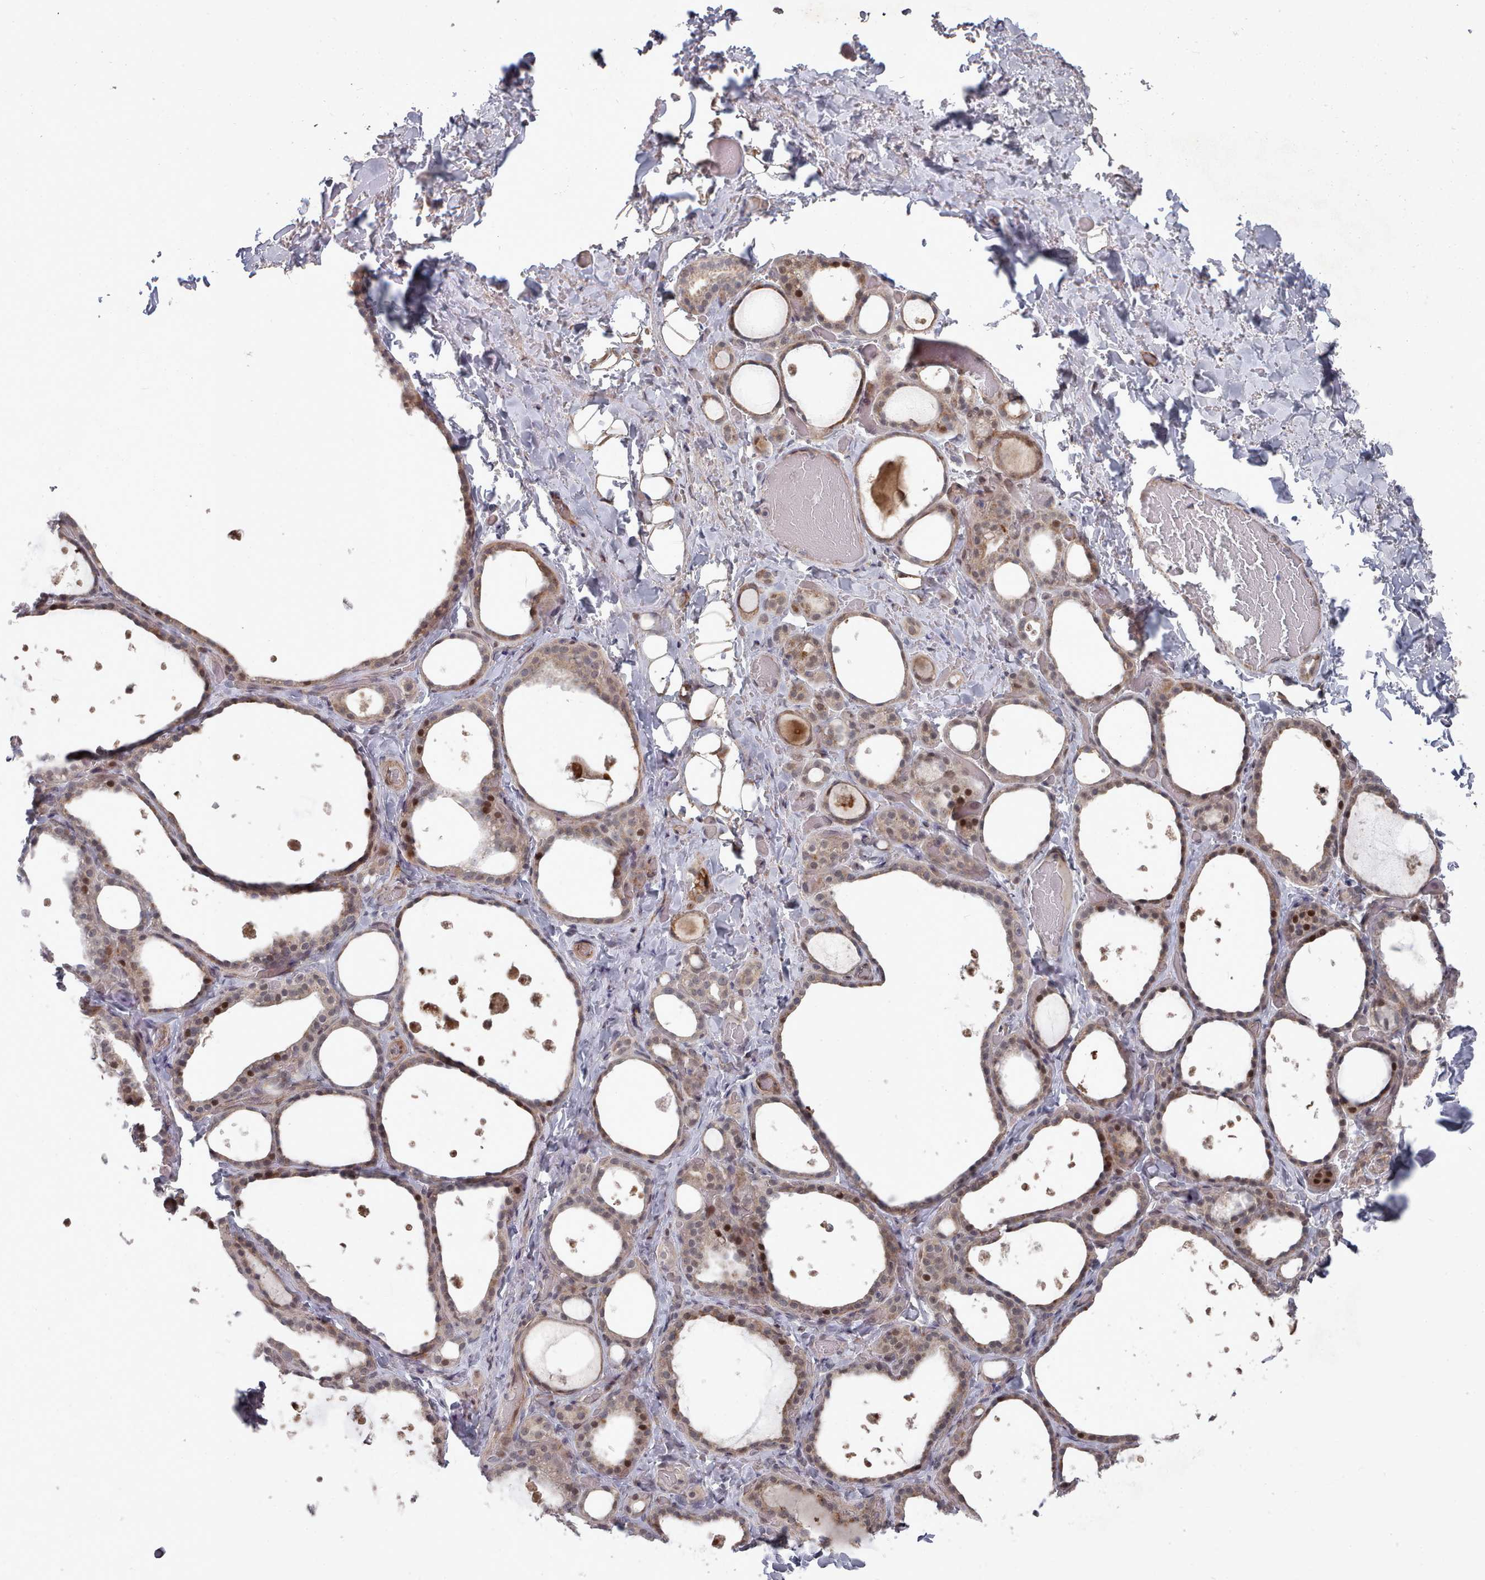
{"staining": {"intensity": "weak", "quantity": "25%-75%", "location": "cytoplasmic/membranous,nuclear"}, "tissue": "thyroid gland", "cell_type": "Glandular cells", "image_type": "normal", "snomed": [{"axis": "morphology", "description": "Normal tissue, NOS"}, {"axis": "topography", "description": "Thyroid gland"}], "caption": "This histopathology image shows immunohistochemistry staining of normal human thyroid gland, with low weak cytoplasmic/membranous,nuclear staining in about 25%-75% of glandular cells.", "gene": "CPSF4", "patient": {"sex": "female", "age": 44}}